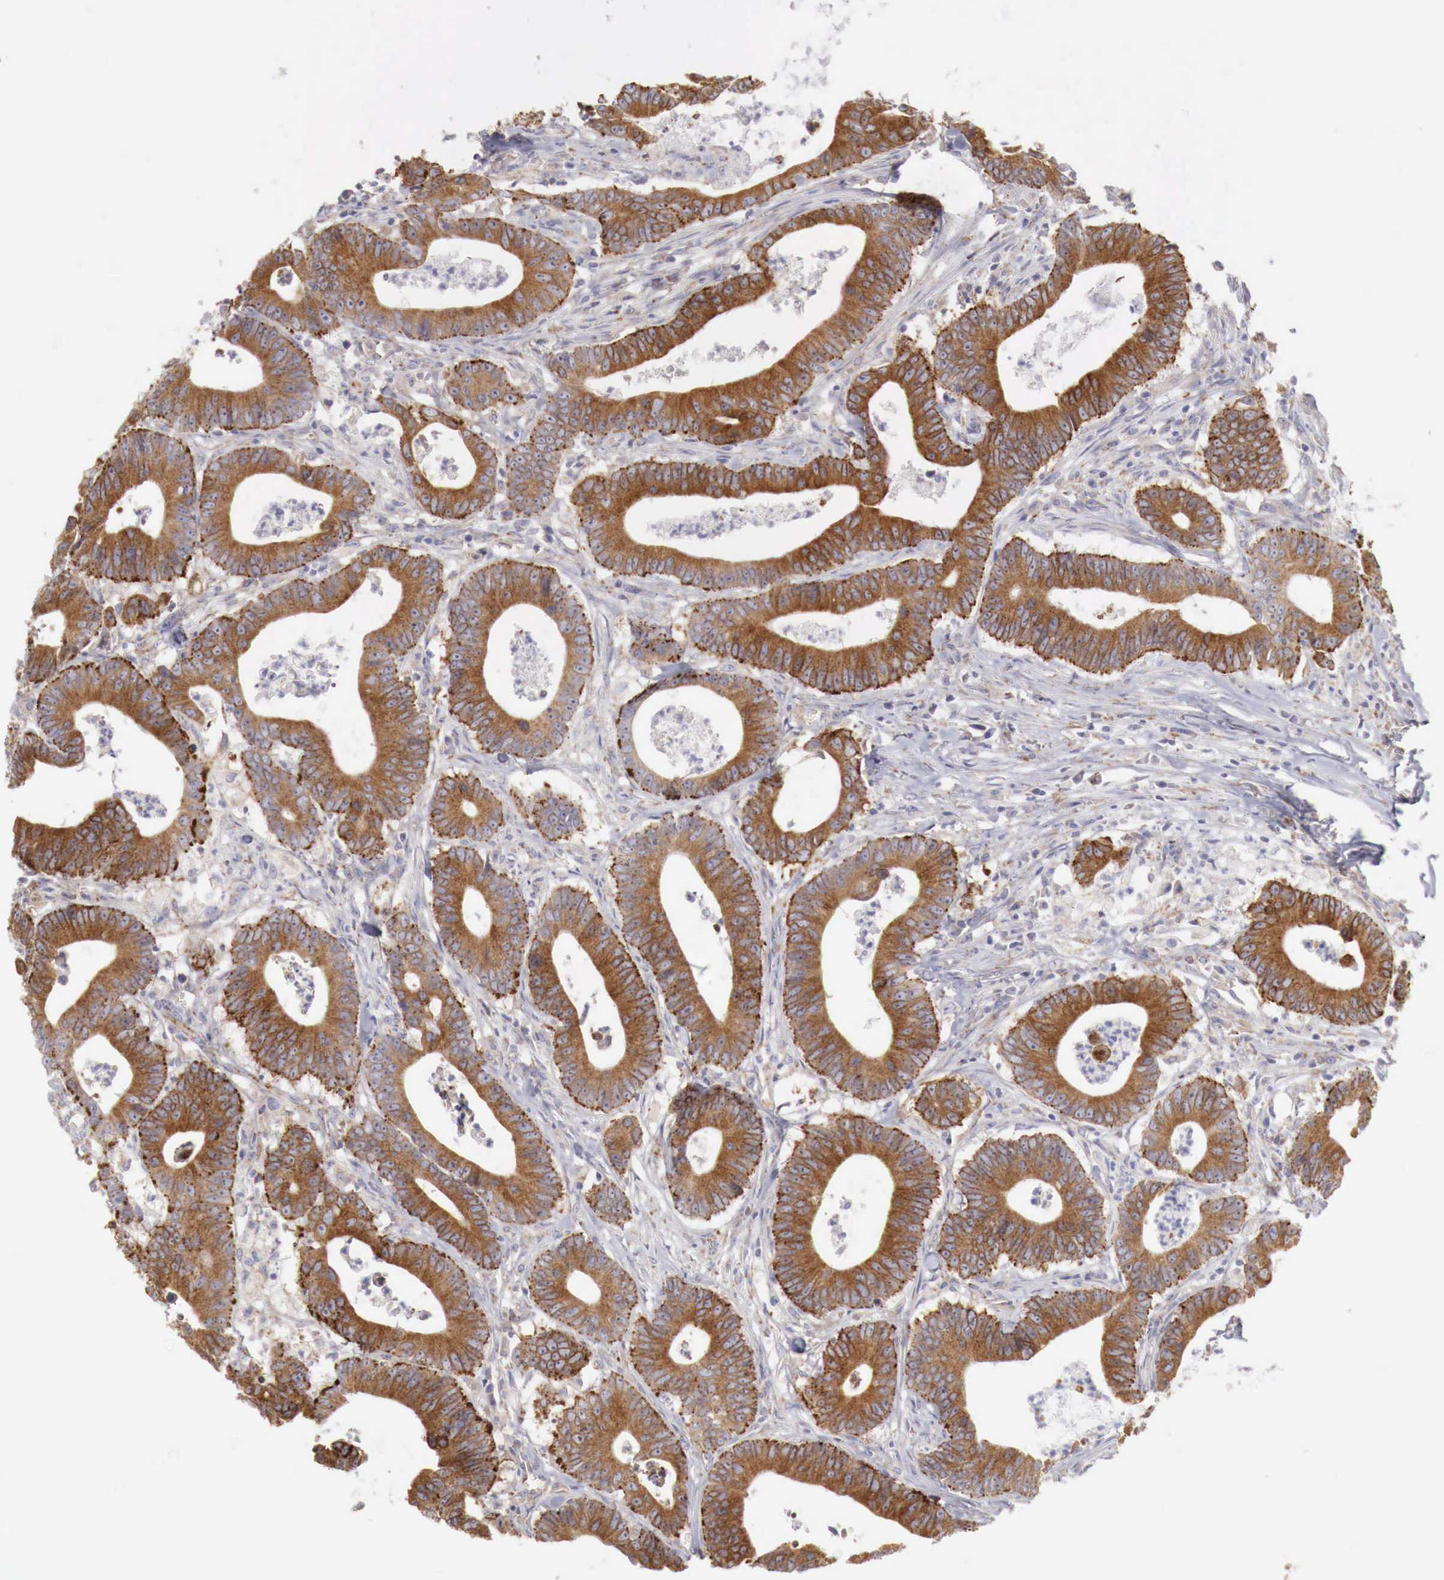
{"staining": {"intensity": "strong", "quantity": ">75%", "location": "cytoplasmic/membranous"}, "tissue": "colorectal cancer", "cell_type": "Tumor cells", "image_type": "cancer", "snomed": [{"axis": "morphology", "description": "Adenocarcinoma, NOS"}, {"axis": "topography", "description": "Colon"}], "caption": "The photomicrograph exhibits immunohistochemical staining of colorectal cancer. There is strong cytoplasmic/membranous positivity is identified in about >75% of tumor cells.", "gene": "NSDHL", "patient": {"sex": "male", "age": 55}}